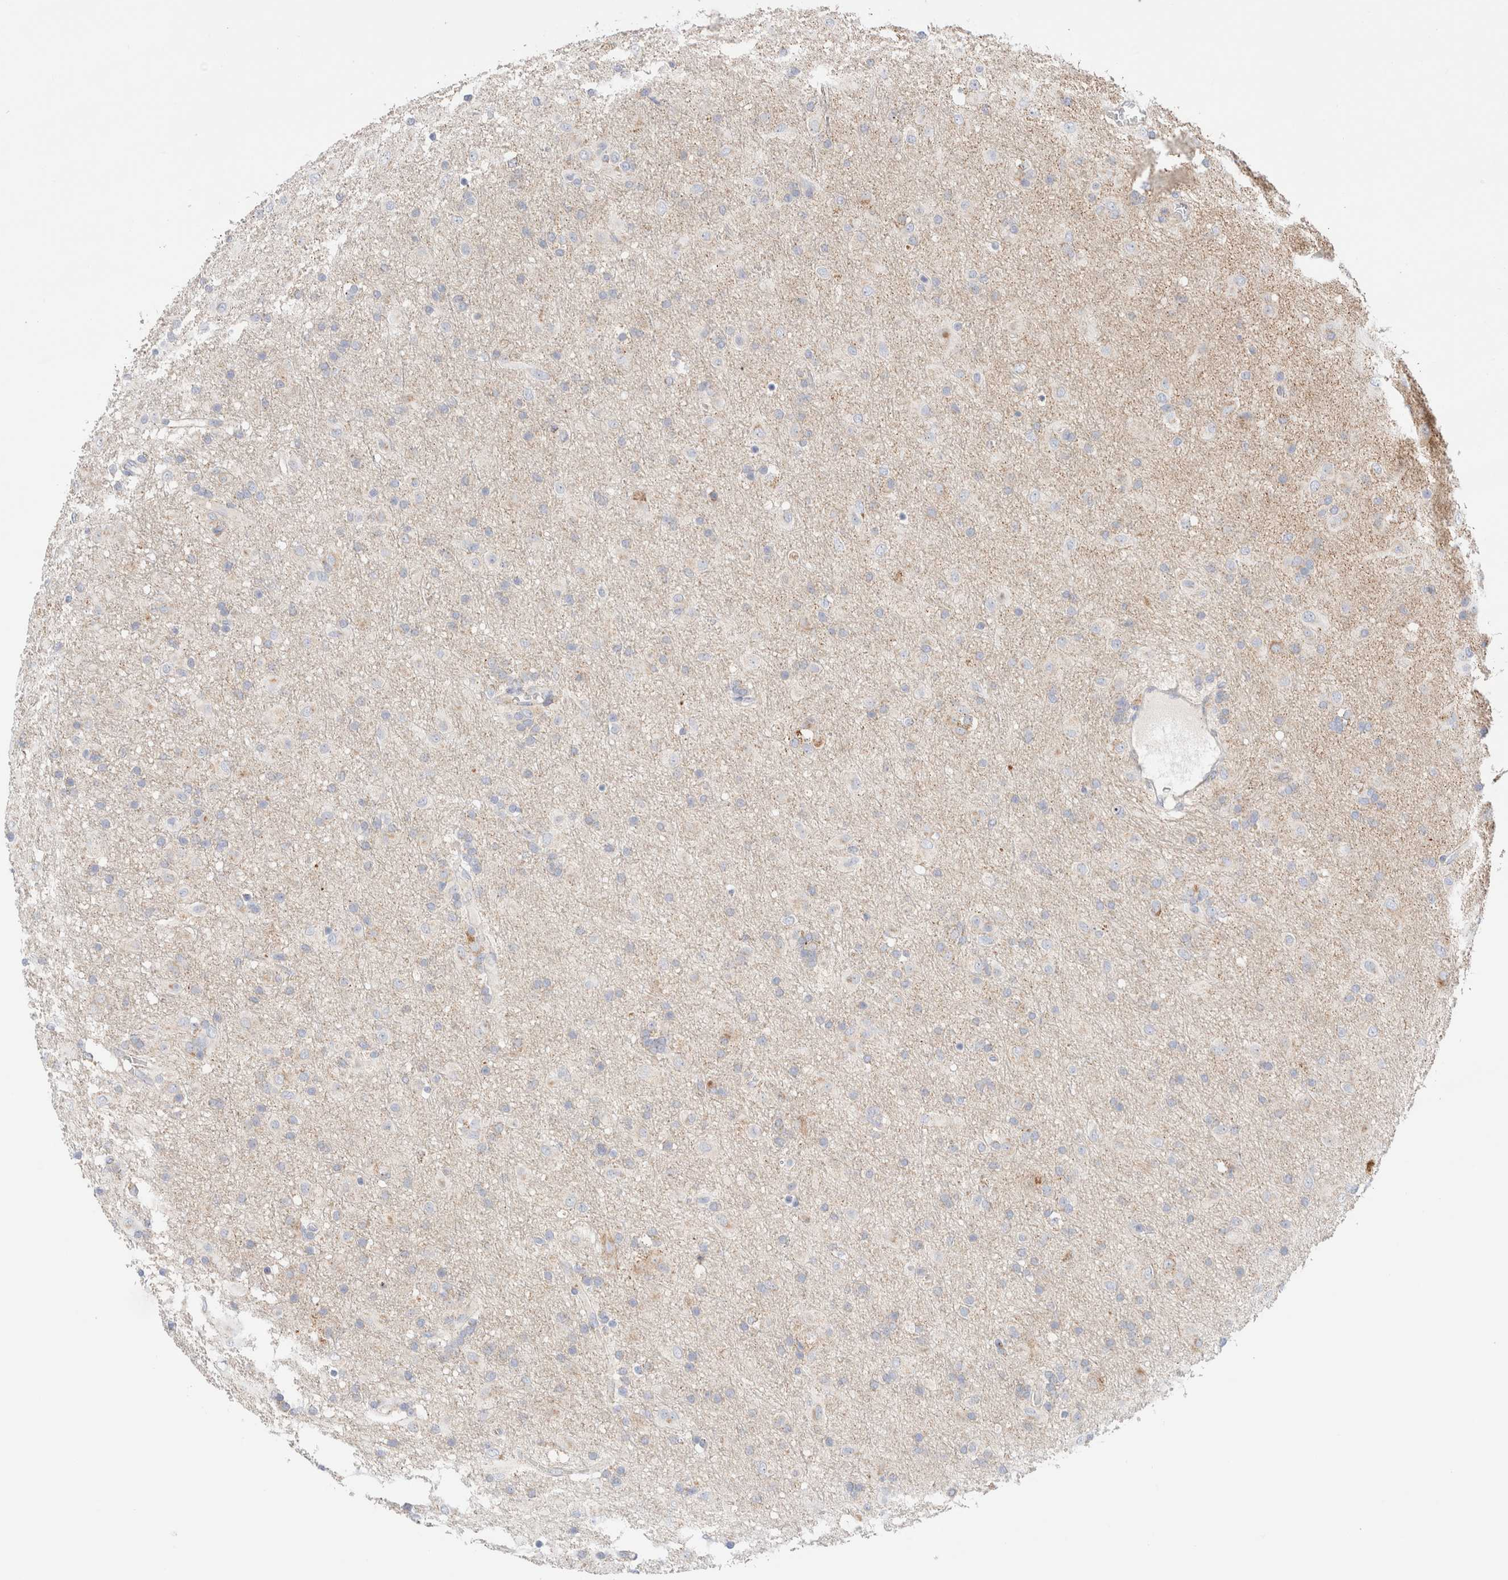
{"staining": {"intensity": "negative", "quantity": "none", "location": "none"}, "tissue": "glioma", "cell_type": "Tumor cells", "image_type": "cancer", "snomed": [{"axis": "morphology", "description": "Glioma, malignant, Low grade"}, {"axis": "topography", "description": "Brain"}], "caption": "Low-grade glioma (malignant) was stained to show a protein in brown. There is no significant expression in tumor cells. (DAB (3,3'-diaminobenzidine) immunohistochemistry (IHC) with hematoxylin counter stain).", "gene": "ATP6V1C1", "patient": {"sex": "male", "age": 65}}